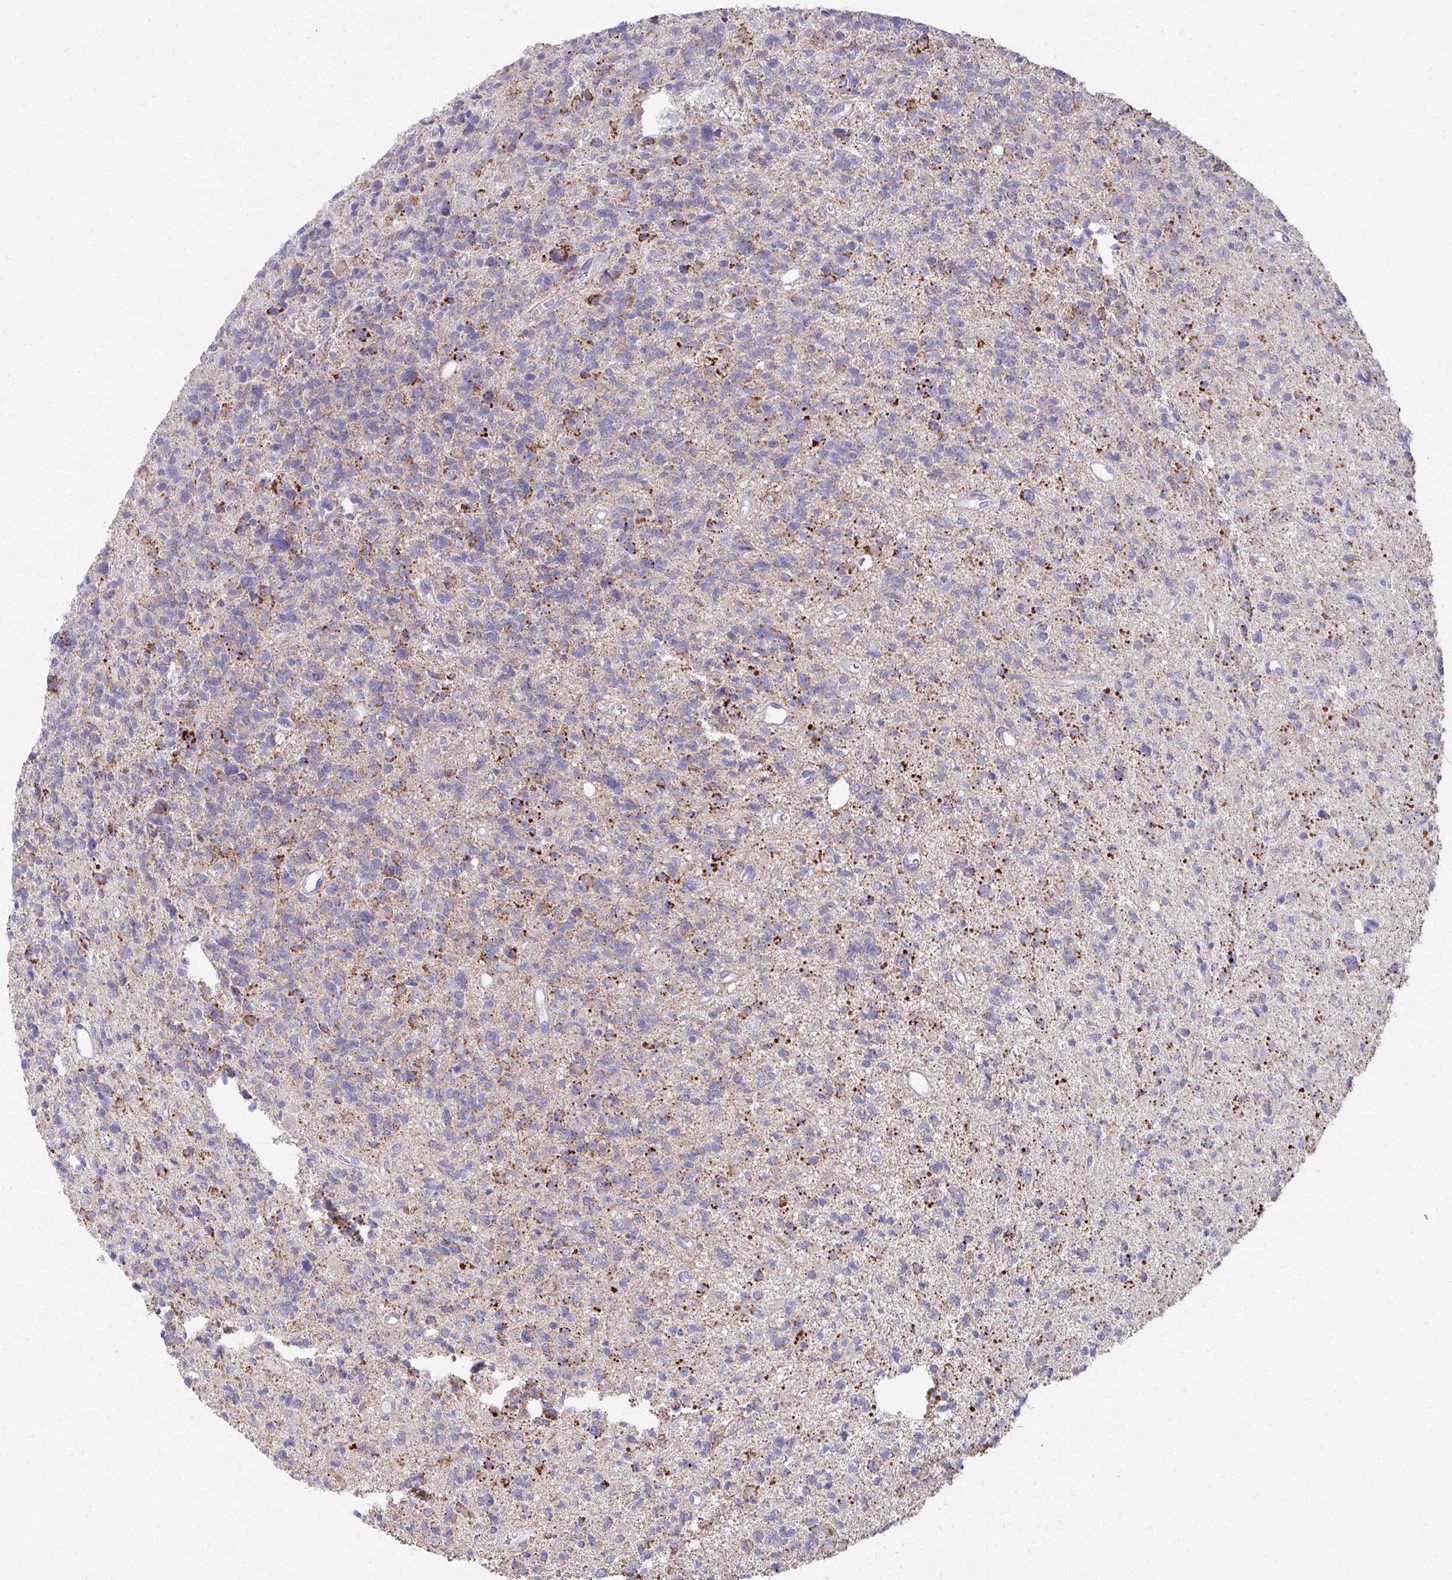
{"staining": {"intensity": "moderate", "quantity": "<25%", "location": "cytoplasmic/membranous"}, "tissue": "glioma", "cell_type": "Tumor cells", "image_type": "cancer", "snomed": [{"axis": "morphology", "description": "Glioma, malignant, High grade"}, {"axis": "topography", "description": "Brain"}], "caption": "Protein expression analysis of human glioma reveals moderate cytoplasmic/membranous staining in about <25% of tumor cells. The staining is performed using DAB brown chromogen to label protein expression. The nuclei are counter-stained blue using hematoxylin.", "gene": "PRRG3", "patient": {"sex": "male", "age": 29}}